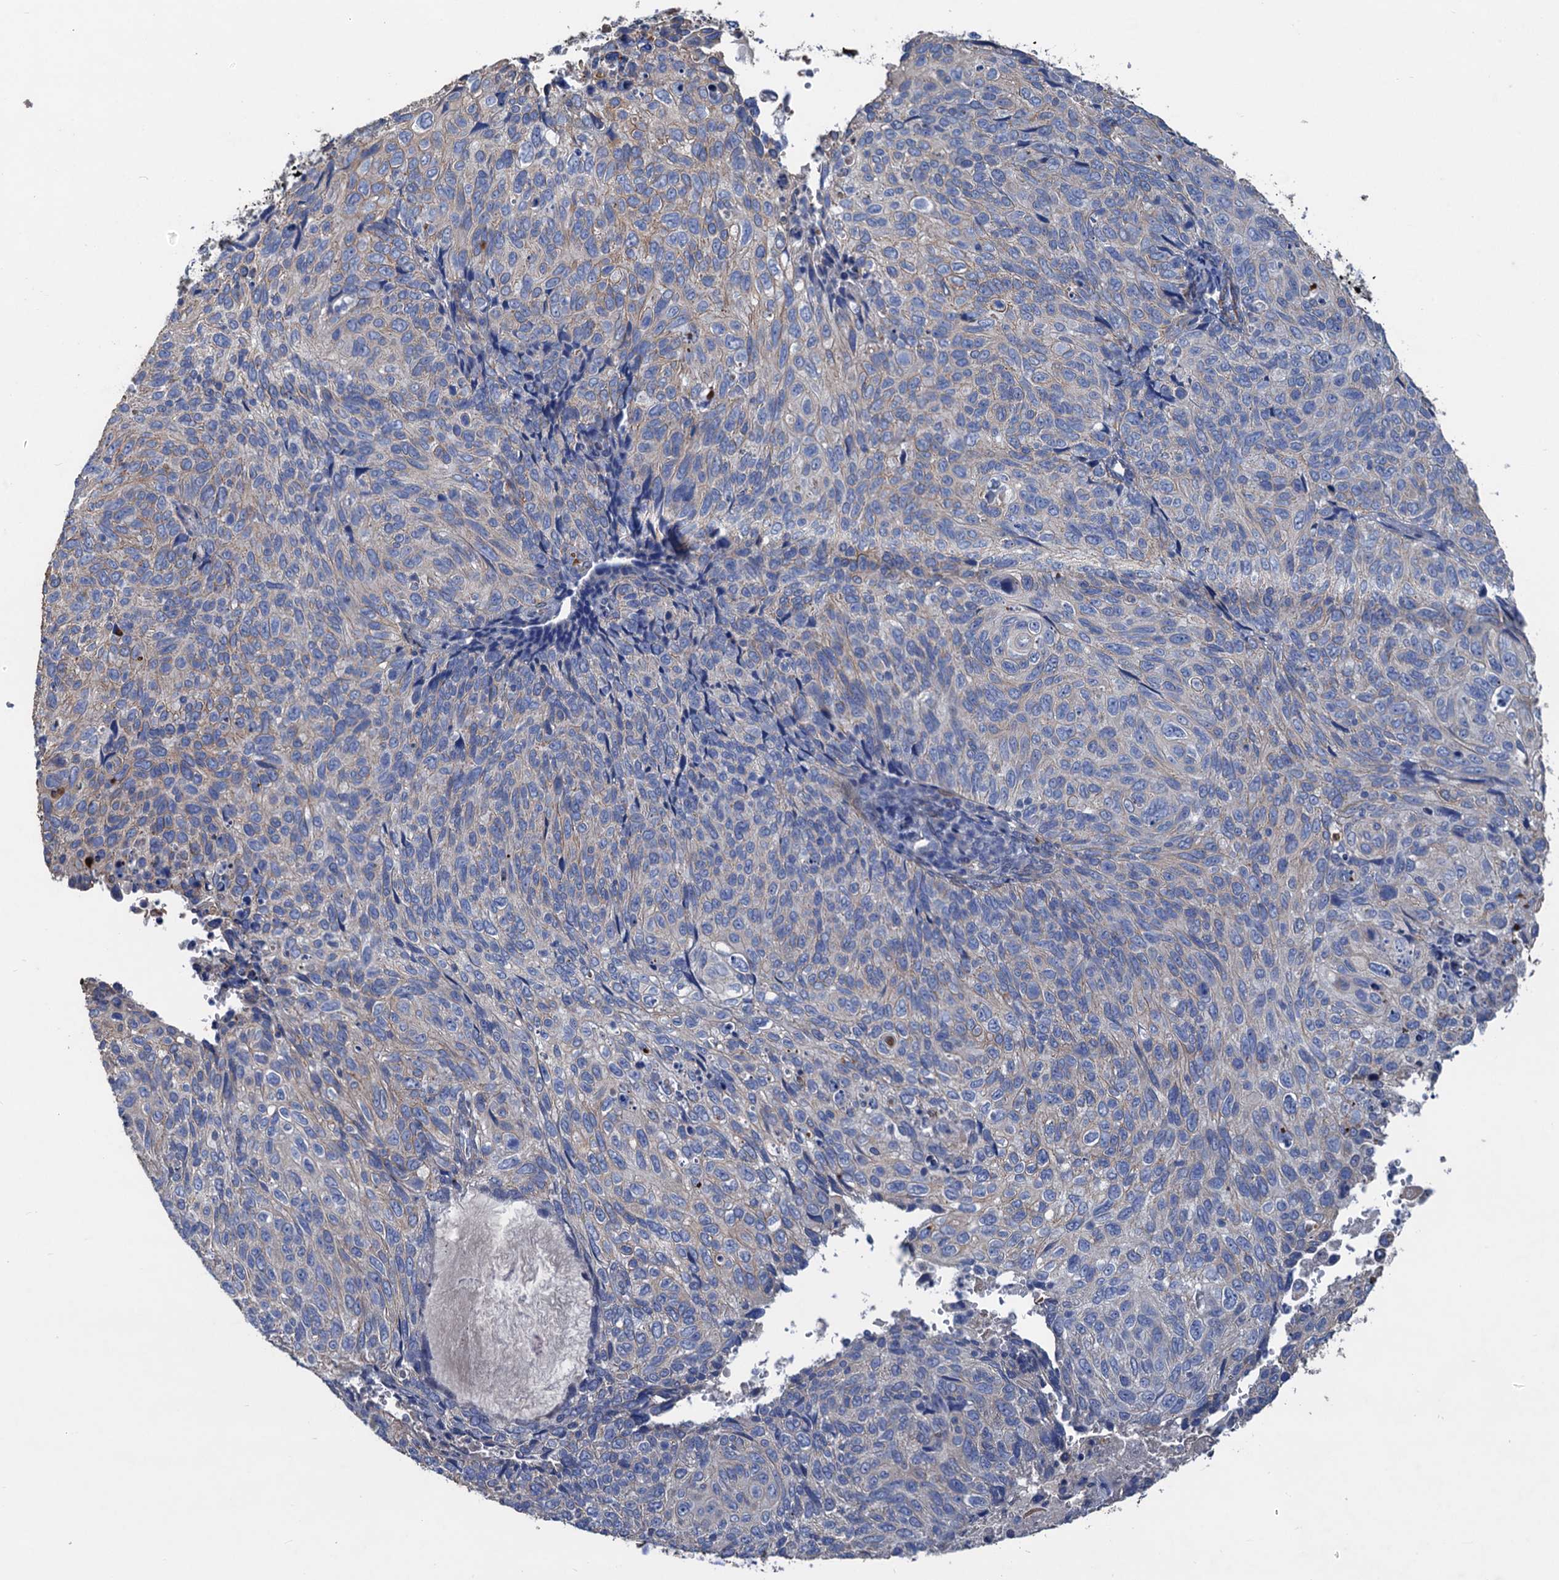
{"staining": {"intensity": "negative", "quantity": "none", "location": "none"}, "tissue": "cervical cancer", "cell_type": "Tumor cells", "image_type": "cancer", "snomed": [{"axis": "morphology", "description": "Squamous cell carcinoma, NOS"}, {"axis": "topography", "description": "Cervix"}], "caption": "Squamous cell carcinoma (cervical) was stained to show a protein in brown. There is no significant positivity in tumor cells. The staining was performed using DAB (3,3'-diaminobenzidine) to visualize the protein expression in brown, while the nuclei were stained in blue with hematoxylin (Magnification: 20x).", "gene": "SMCO3", "patient": {"sex": "female", "age": 70}}